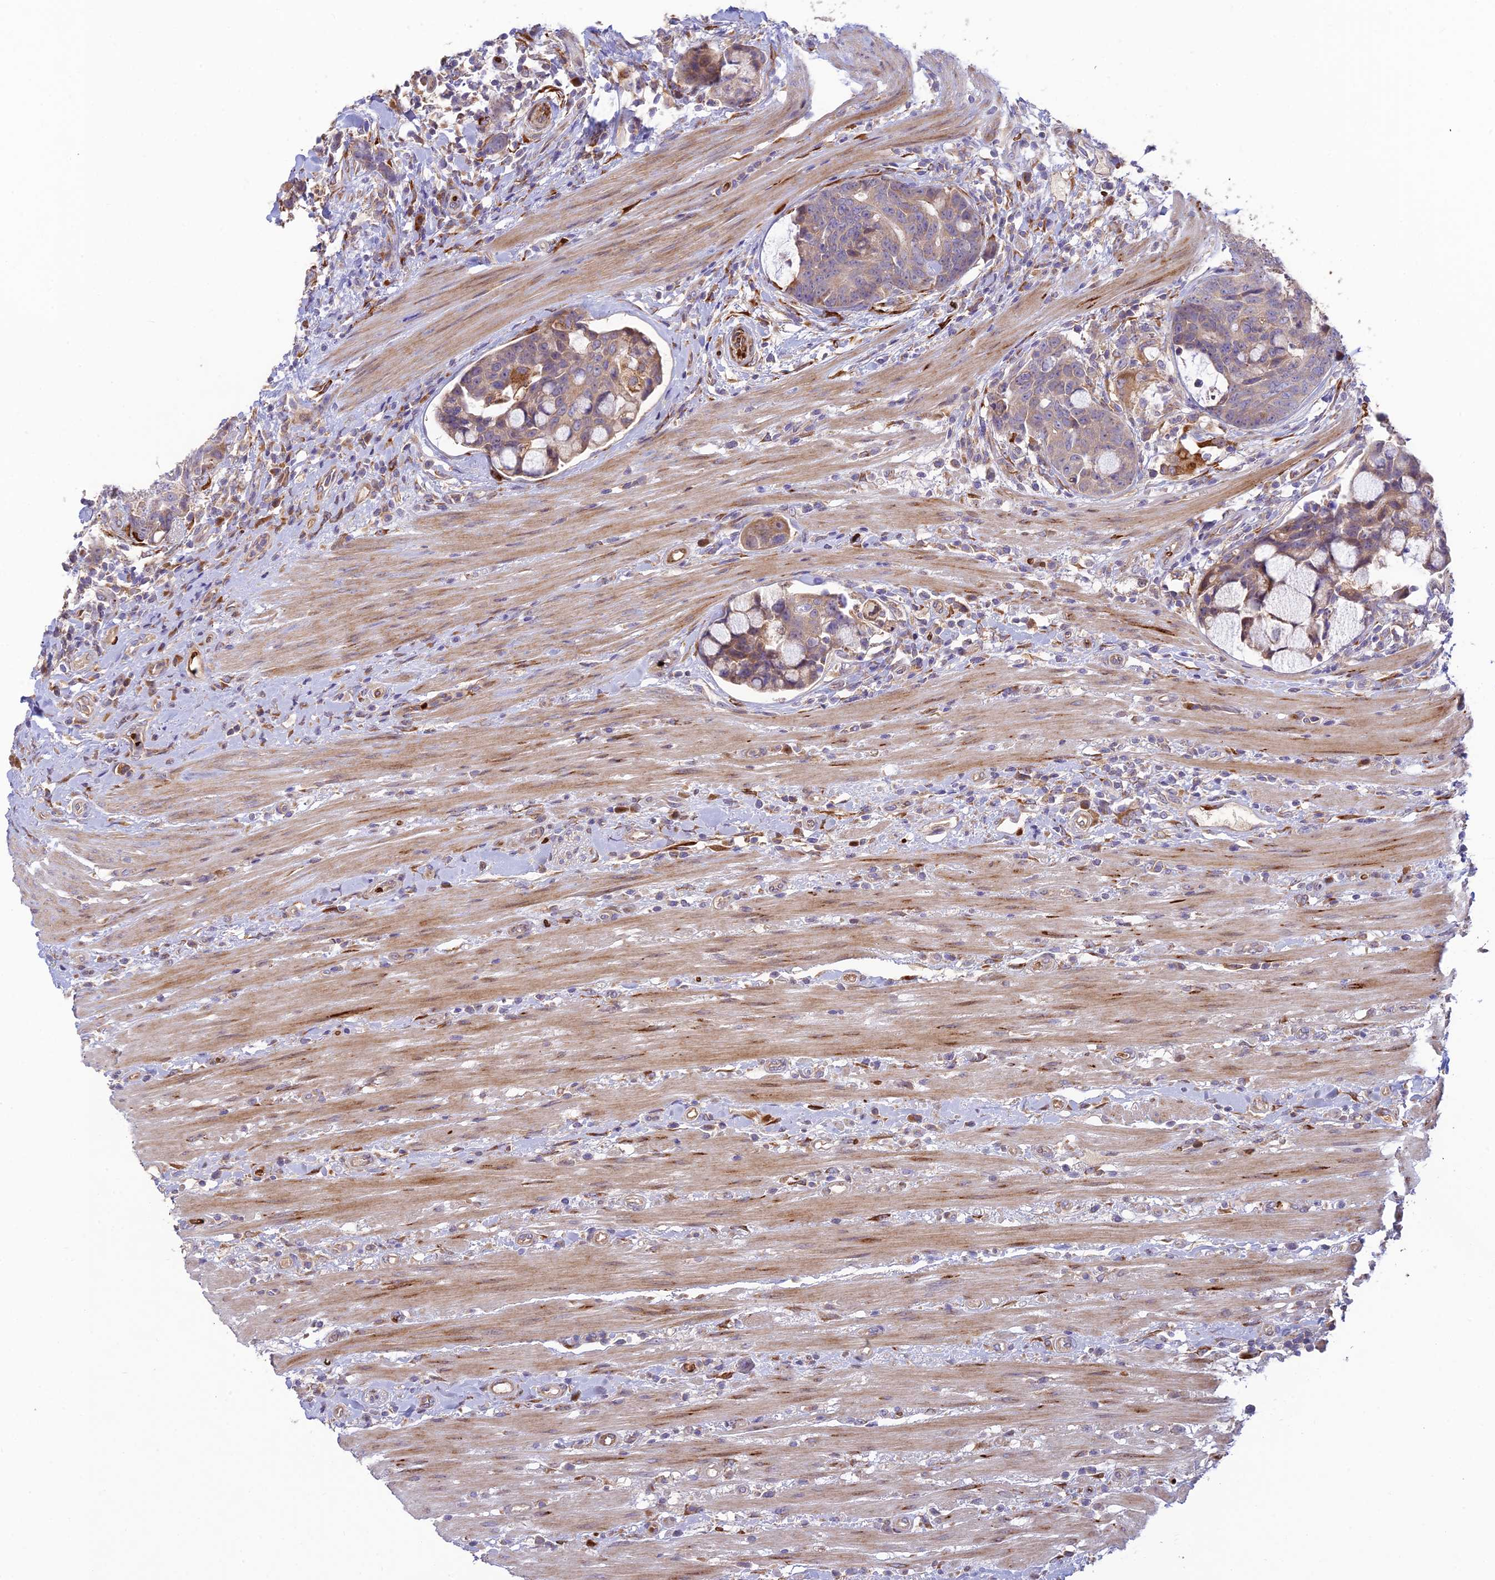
{"staining": {"intensity": "weak", "quantity": "25%-75%", "location": "cytoplasmic/membranous"}, "tissue": "colorectal cancer", "cell_type": "Tumor cells", "image_type": "cancer", "snomed": [{"axis": "morphology", "description": "Adenocarcinoma, NOS"}, {"axis": "topography", "description": "Colon"}], "caption": "Adenocarcinoma (colorectal) tissue shows weak cytoplasmic/membranous staining in approximately 25%-75% of tumor cells", "gene": "UFSP2", "patient": {"sex": "female", "age": 82}}